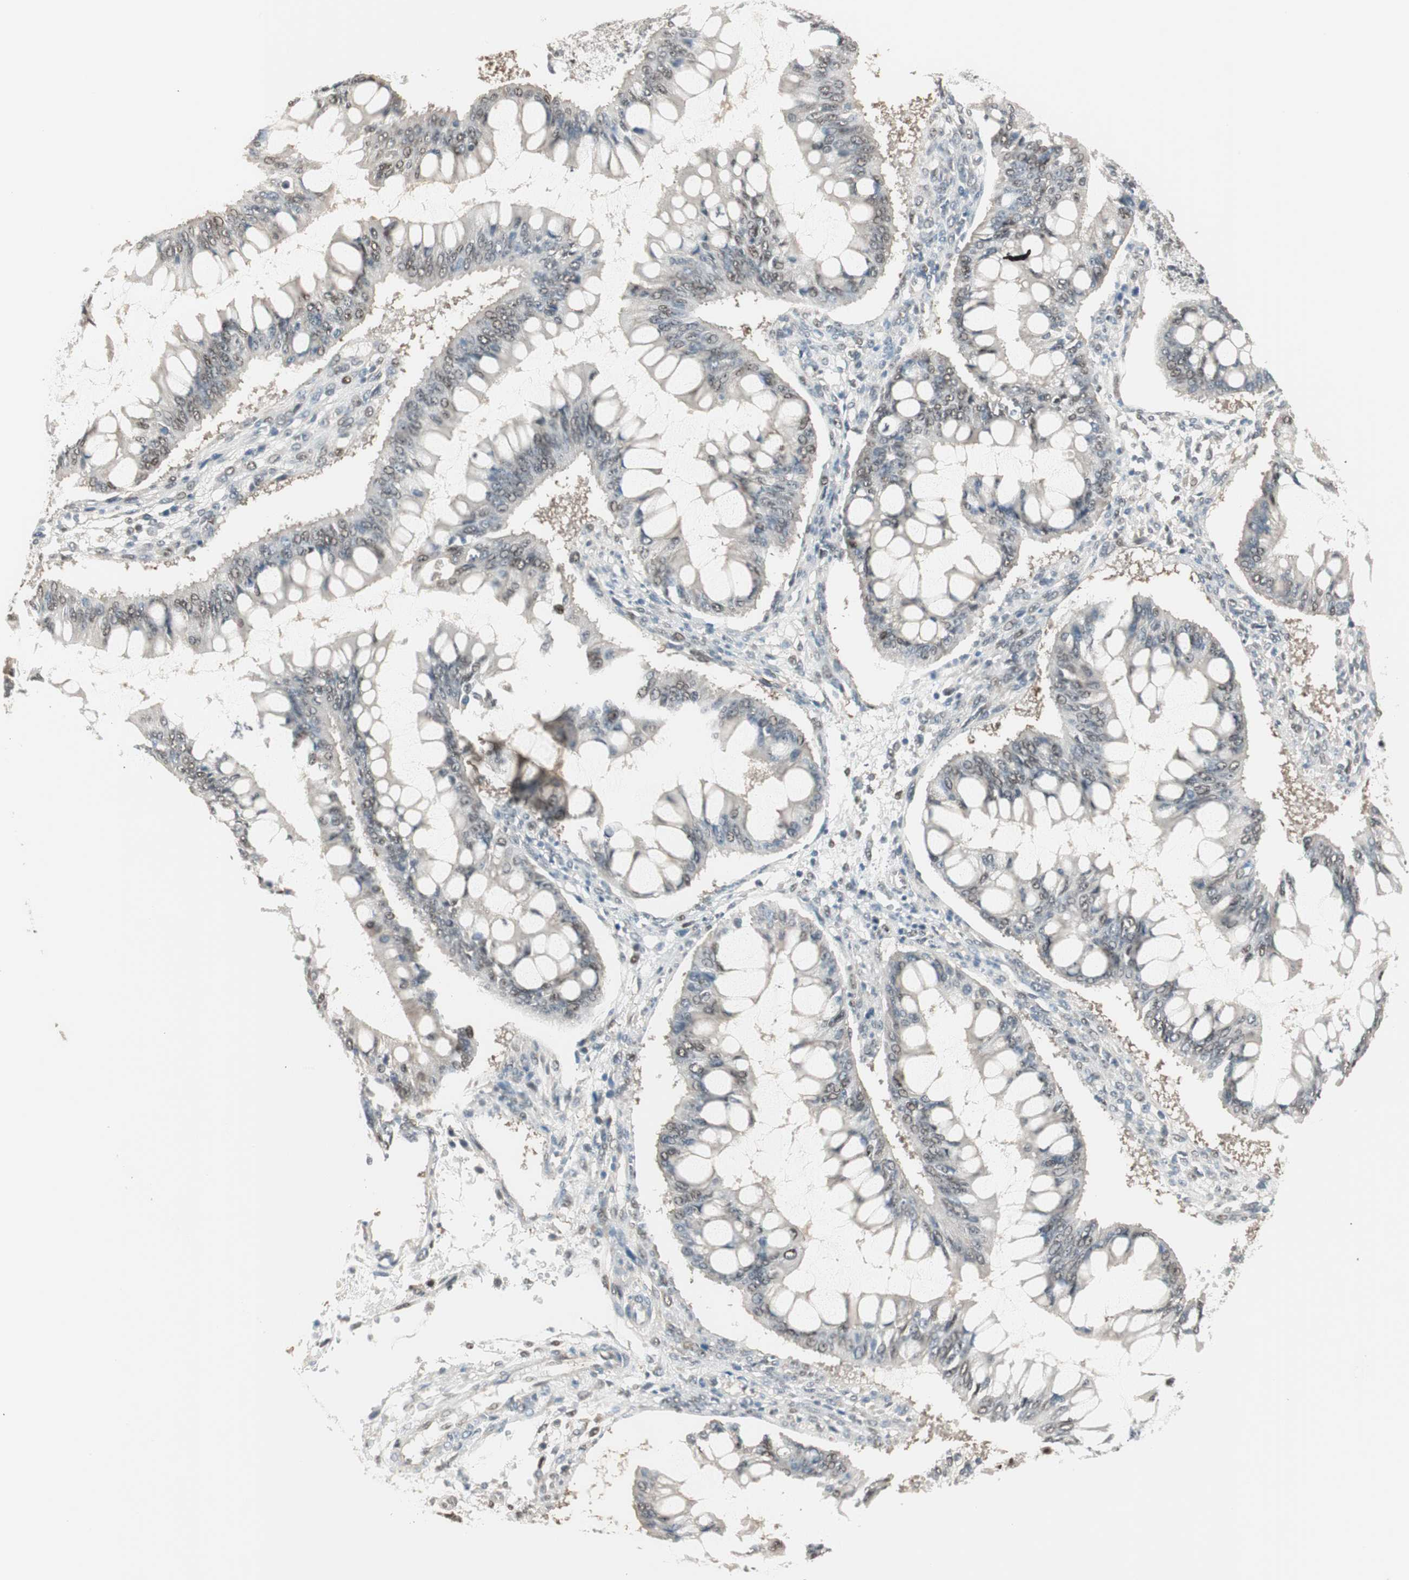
{"staining": {"intensity": "weak", "quantity": "25%-75%", "location": "nuclear"}, "tissue": "ovarian cancer", "cell_type": "Tumor cells", "image_type": "cancer", "snomed": [{"axis": "morphology", "description": "Cystadenocarcinoma, mucinous, NOS"}, {"axis": "topography", "description": "Ovary"}], "caption": "A photomicrograph showing weak nuclear positivity in about 25%-75% of tumor cells in ovarian cancer (mucinous cystadenocarcinoma), as visualized by brown immunohistochemical staining.", "gene": "LONP2", "patient": {"sex": "female", "age": 73}}